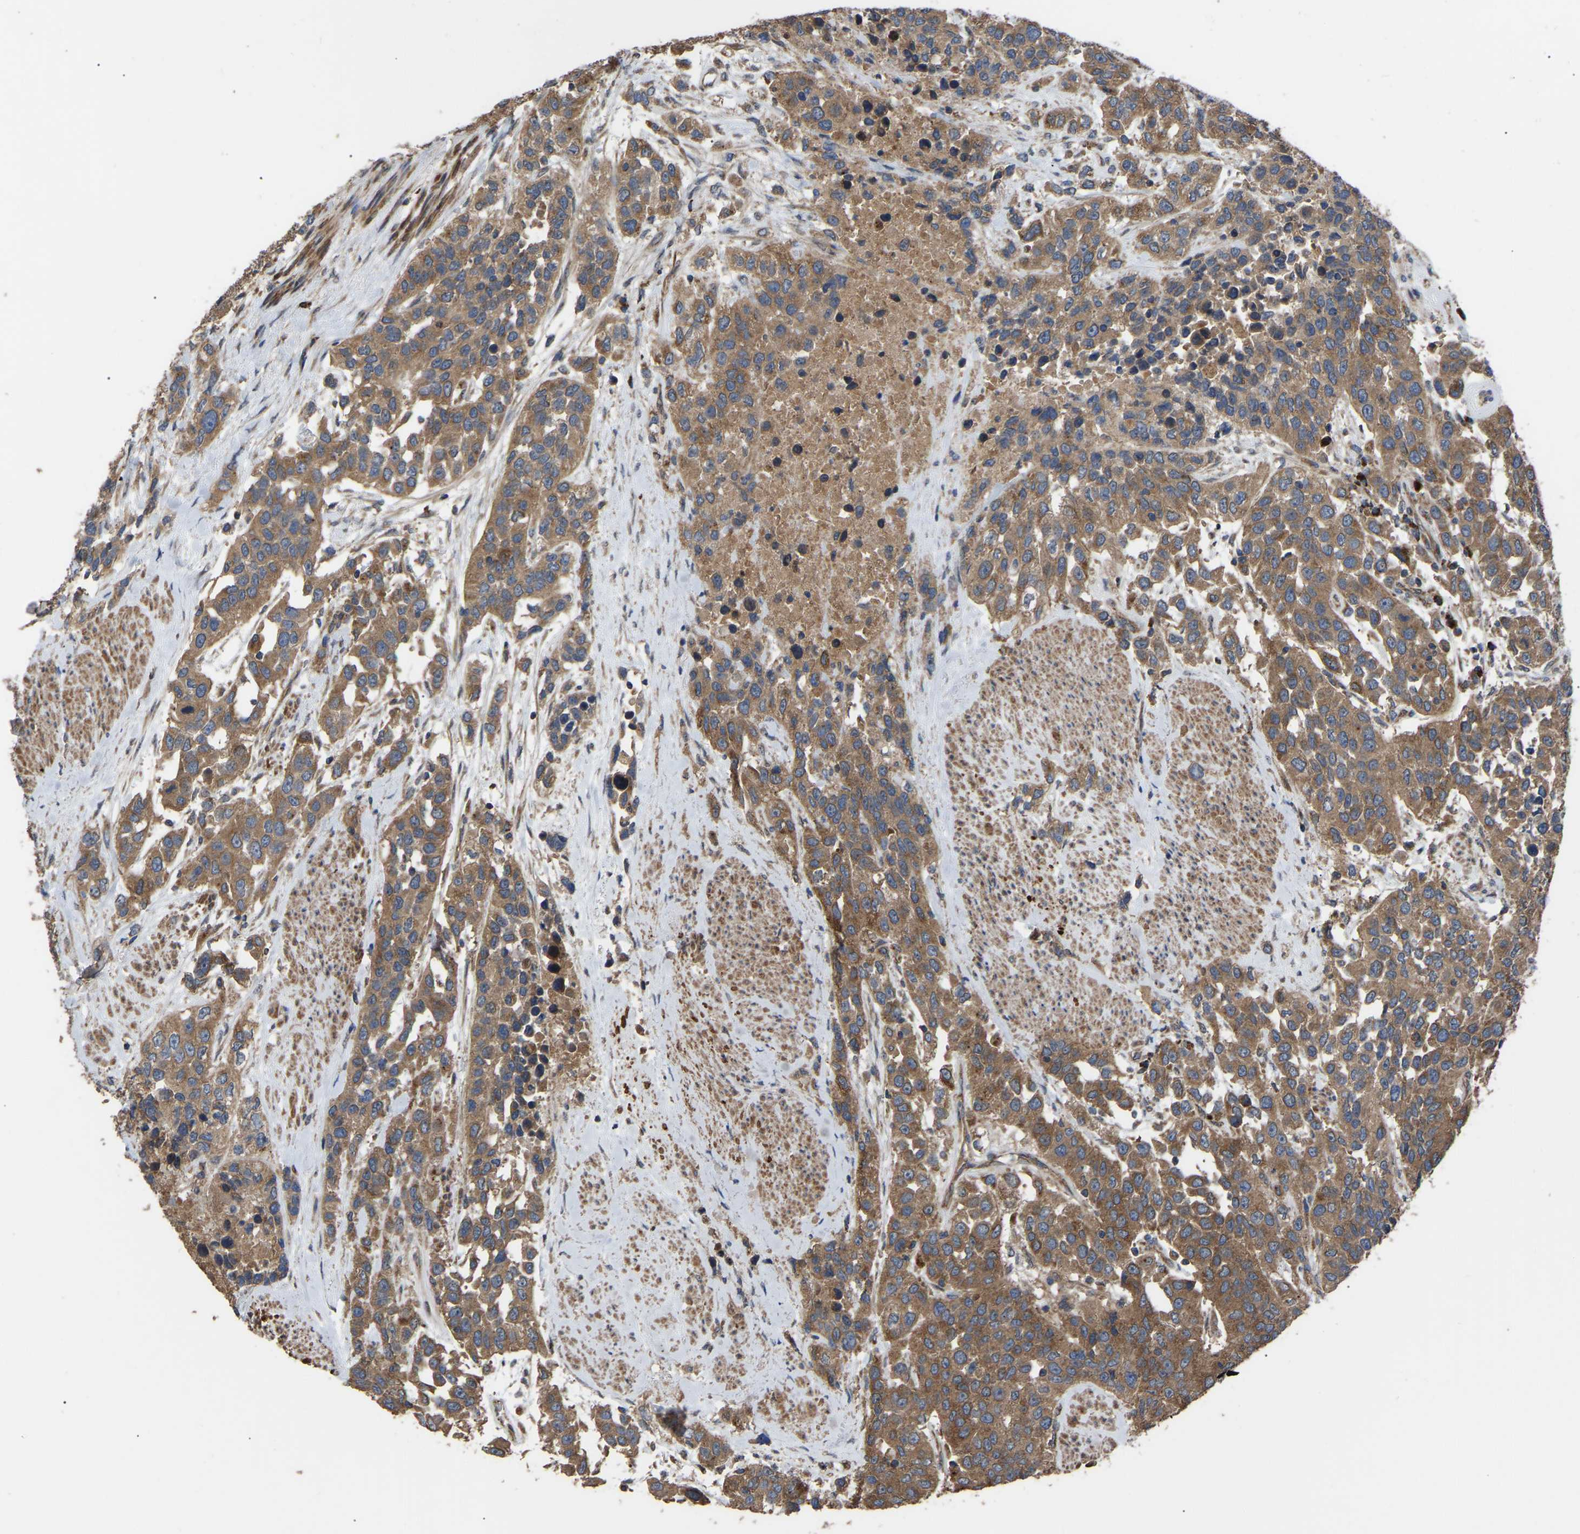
{"staining": {"intensity": "moderate", "quantity": ">75%", "location": "cytoplasmic/membranous"}, "tissue": "urothelial cancer", "cell_type": "Tumor cells", "image_type": "cancer", "snomed": [{"axis": "morphology", "description": "Urothelial carcinoma, High grade"}, {"axis": "topography", "description": "Urinary bladder"}], "caption": "Human urothelial carcinoma (high-grade) stained for a protein (brown) demonstrates moderate cytoplasmic/membranous positive staining in about >75% of tumor cells.", "gene": "GCC1", "patient": {"sex": "female", "age": 80}}